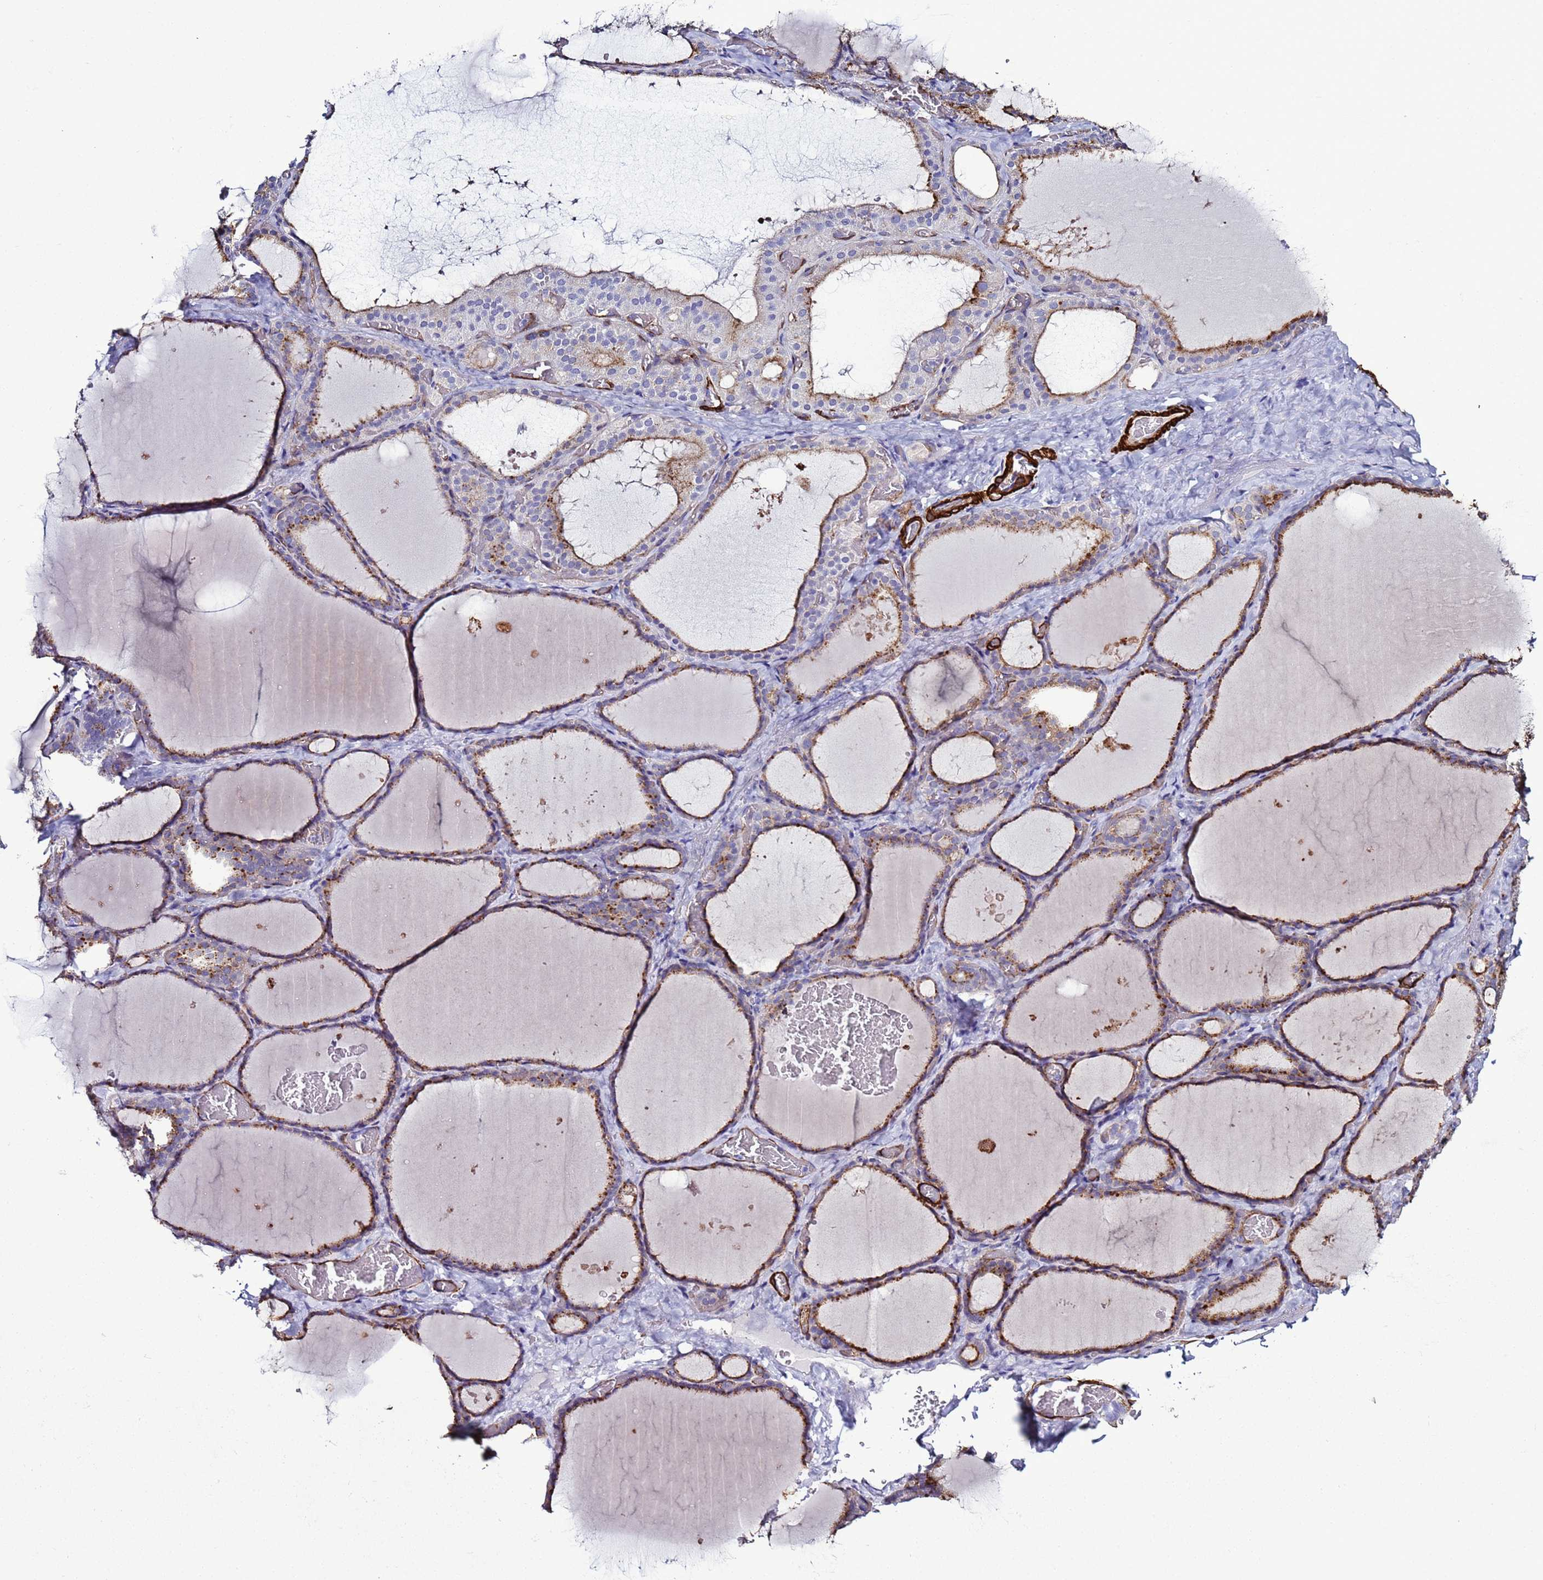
{"staining": {"intensity": "moderate", "quantity": ">75%", "location": "cytoplasmic/membranous"}, "tissue": "thyroid gland", "cell_type": "Glandular cells", "image_type": "normal", "snomed": [{"axis": "morphology", "description": "Normal tissue, NOS"}, {"axis": "topography", "description": "Thyroid gland"}], "caption": "Immunohistochemical staining of normal human thyroid gland exhibits >75% levels of moderate cytoplasmic/membranous protein expression in about >75% of glandular cells.", "gene": "RABL2A", "patient": {"sex": "female", "age": 39}}